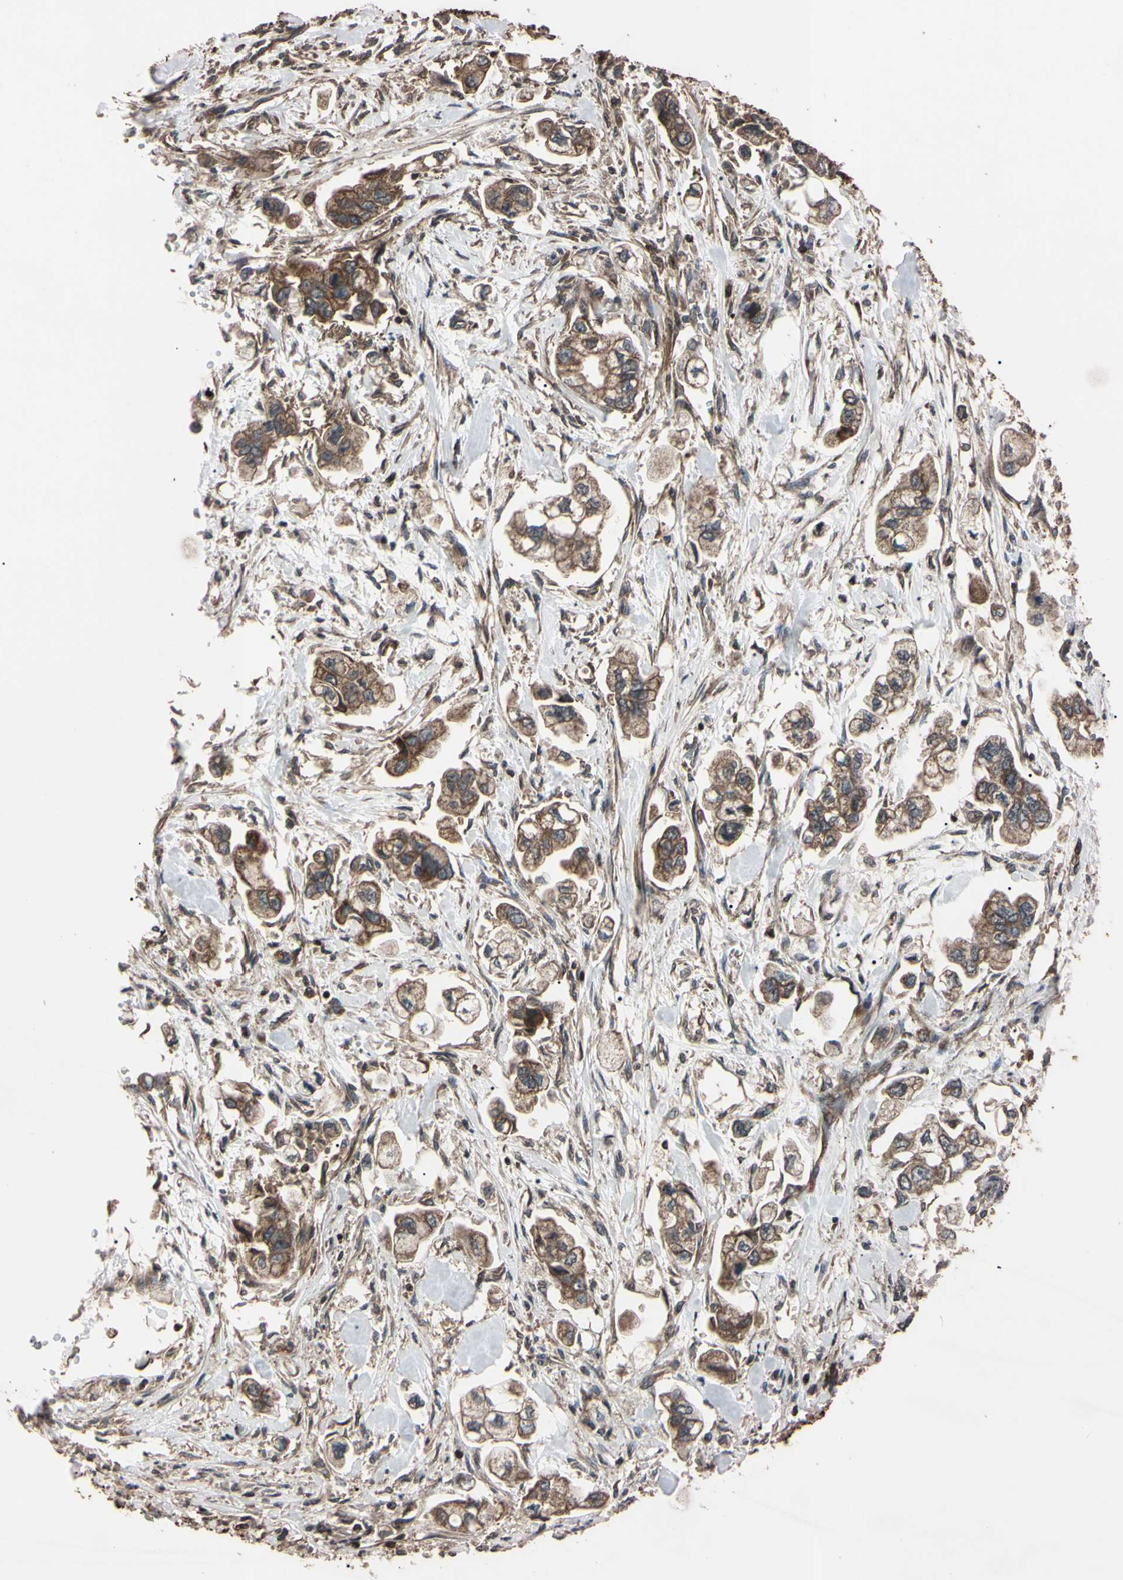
{"staining": {"intensity": "moderate", "quantity": ">75%", "location": "cytoplasmic/membranous"}, "tissue": "stomach cancer", "cell_type": "Tumor cells", "image_type": "cancer", "snomed": [{"axis": "morphology", "description": "Adenocarcinoma, NOS"}, {"axis": "topography", "description": "Stomach"}], "caption": "DAB (3,3'-diaminobenzidine) immunohistochemical staining of adenocarcinoma (stomach) exhibits moderate cytoplasmic/membranous protein staining in approximately >75% of tumor cells. The staining is performed using DAB (3,3'-diaminobenzidine) brown chromogen to label protein expression. The nuclei are counter-stained blue using hematoxylin.", "gene": "TNFRSF1A", "patient": {"sex": "male", "age": 62}}